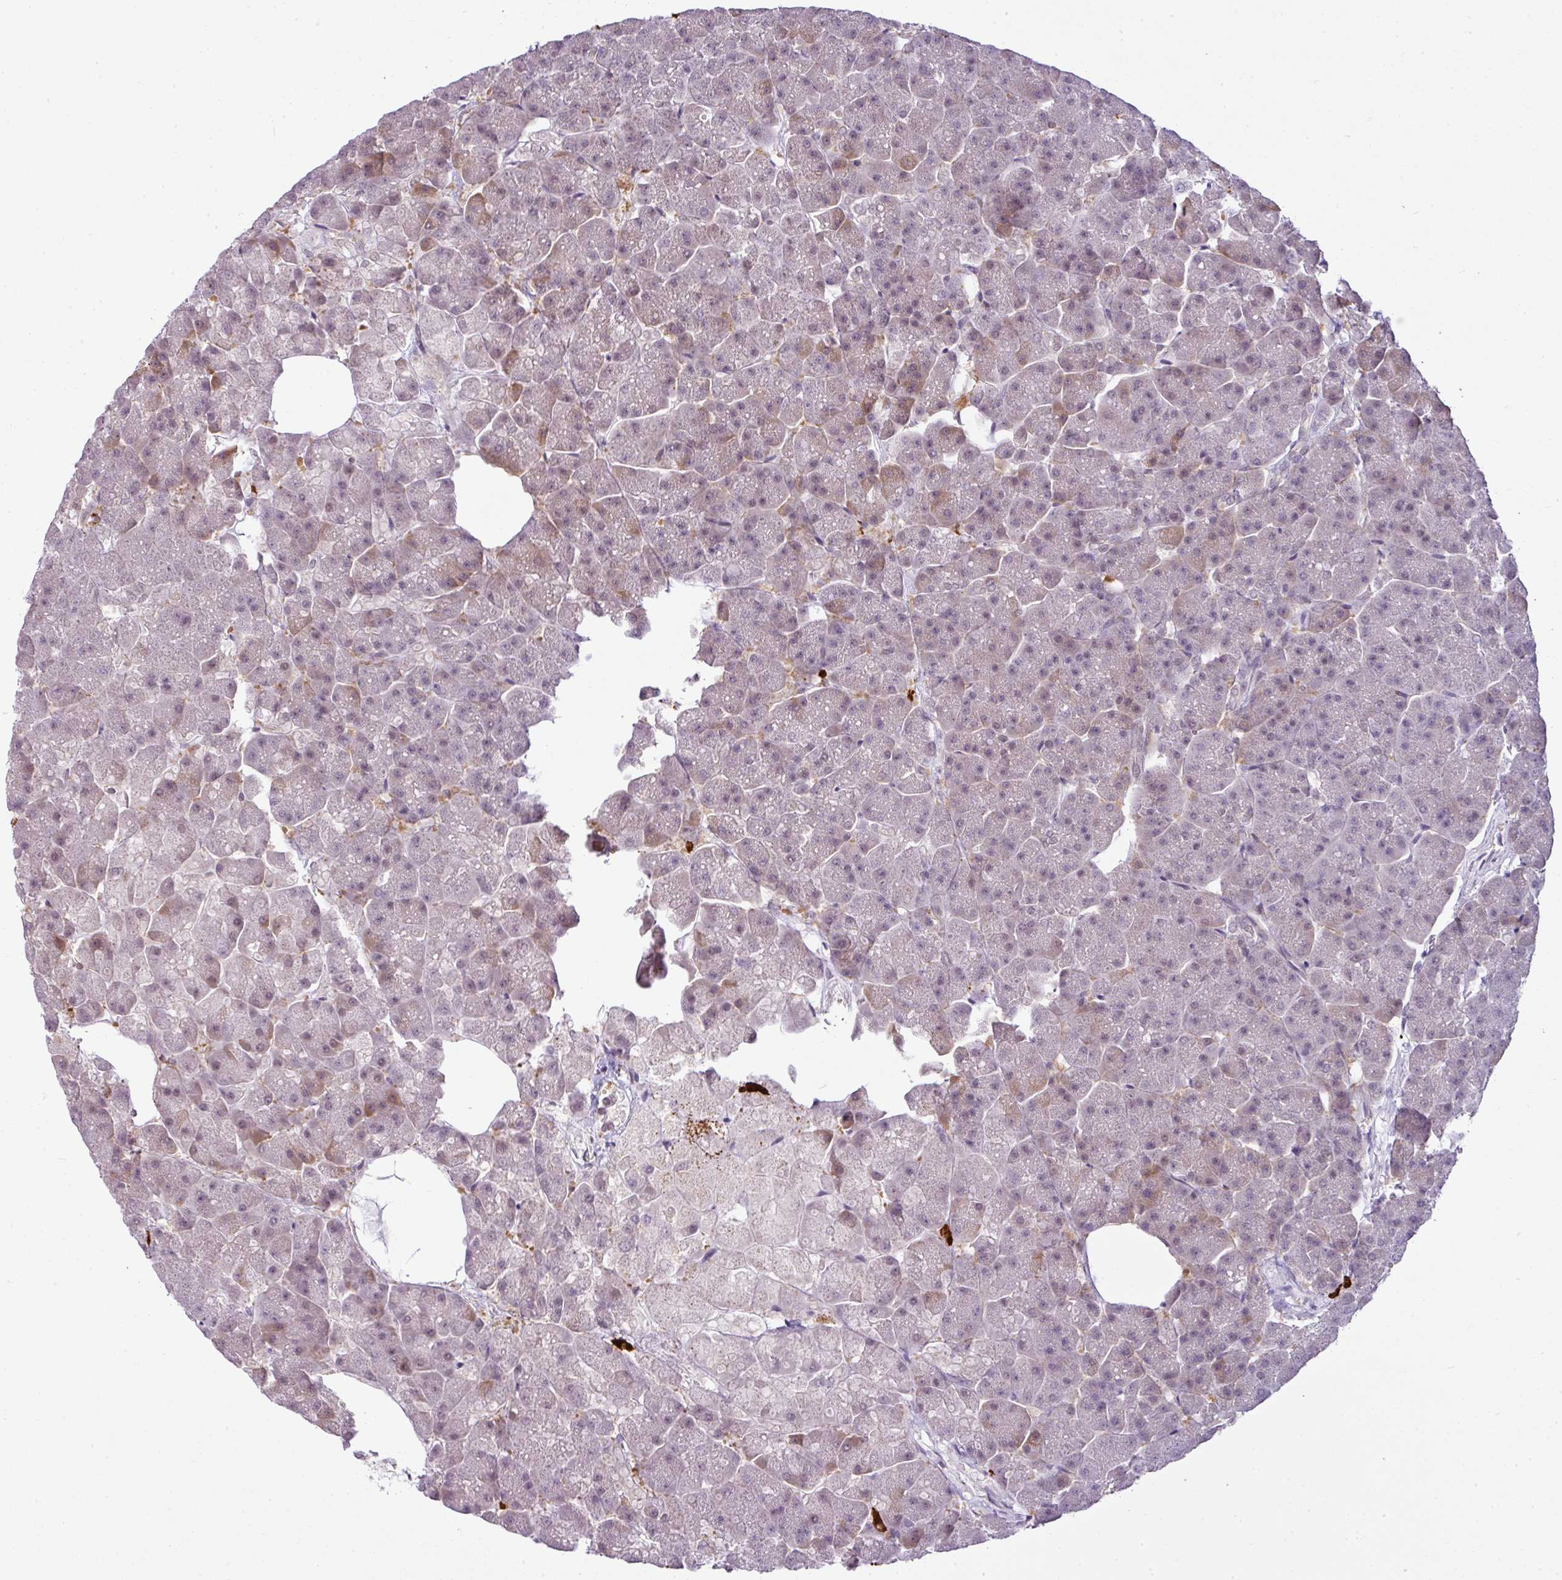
{"staining": {"intensity": "moderate", "quantity": "25%-75%", "location": "cytoplasmic/membranous,nuclear"}, "tissue": "pancreas", "cell_type": "Exocrine glandular cells", "image_type": "normal", "snomed": [{"axis": "morphology", "description": "Normal tissue, NOS"}, {"axis": "topography", "description": "Pancreas"}, {"axis": "topography", "description": "Peripheral nerve tissue"}], "caption": "Exocrine glandular cells exhibit medium levels of moderate cytoplasmic/membranous,nuclear staining in approximately 25%-75% of cells in unremarkable pancreas.", "gene": "RBM14", "patient": {"sex": "male", "age": 54}}